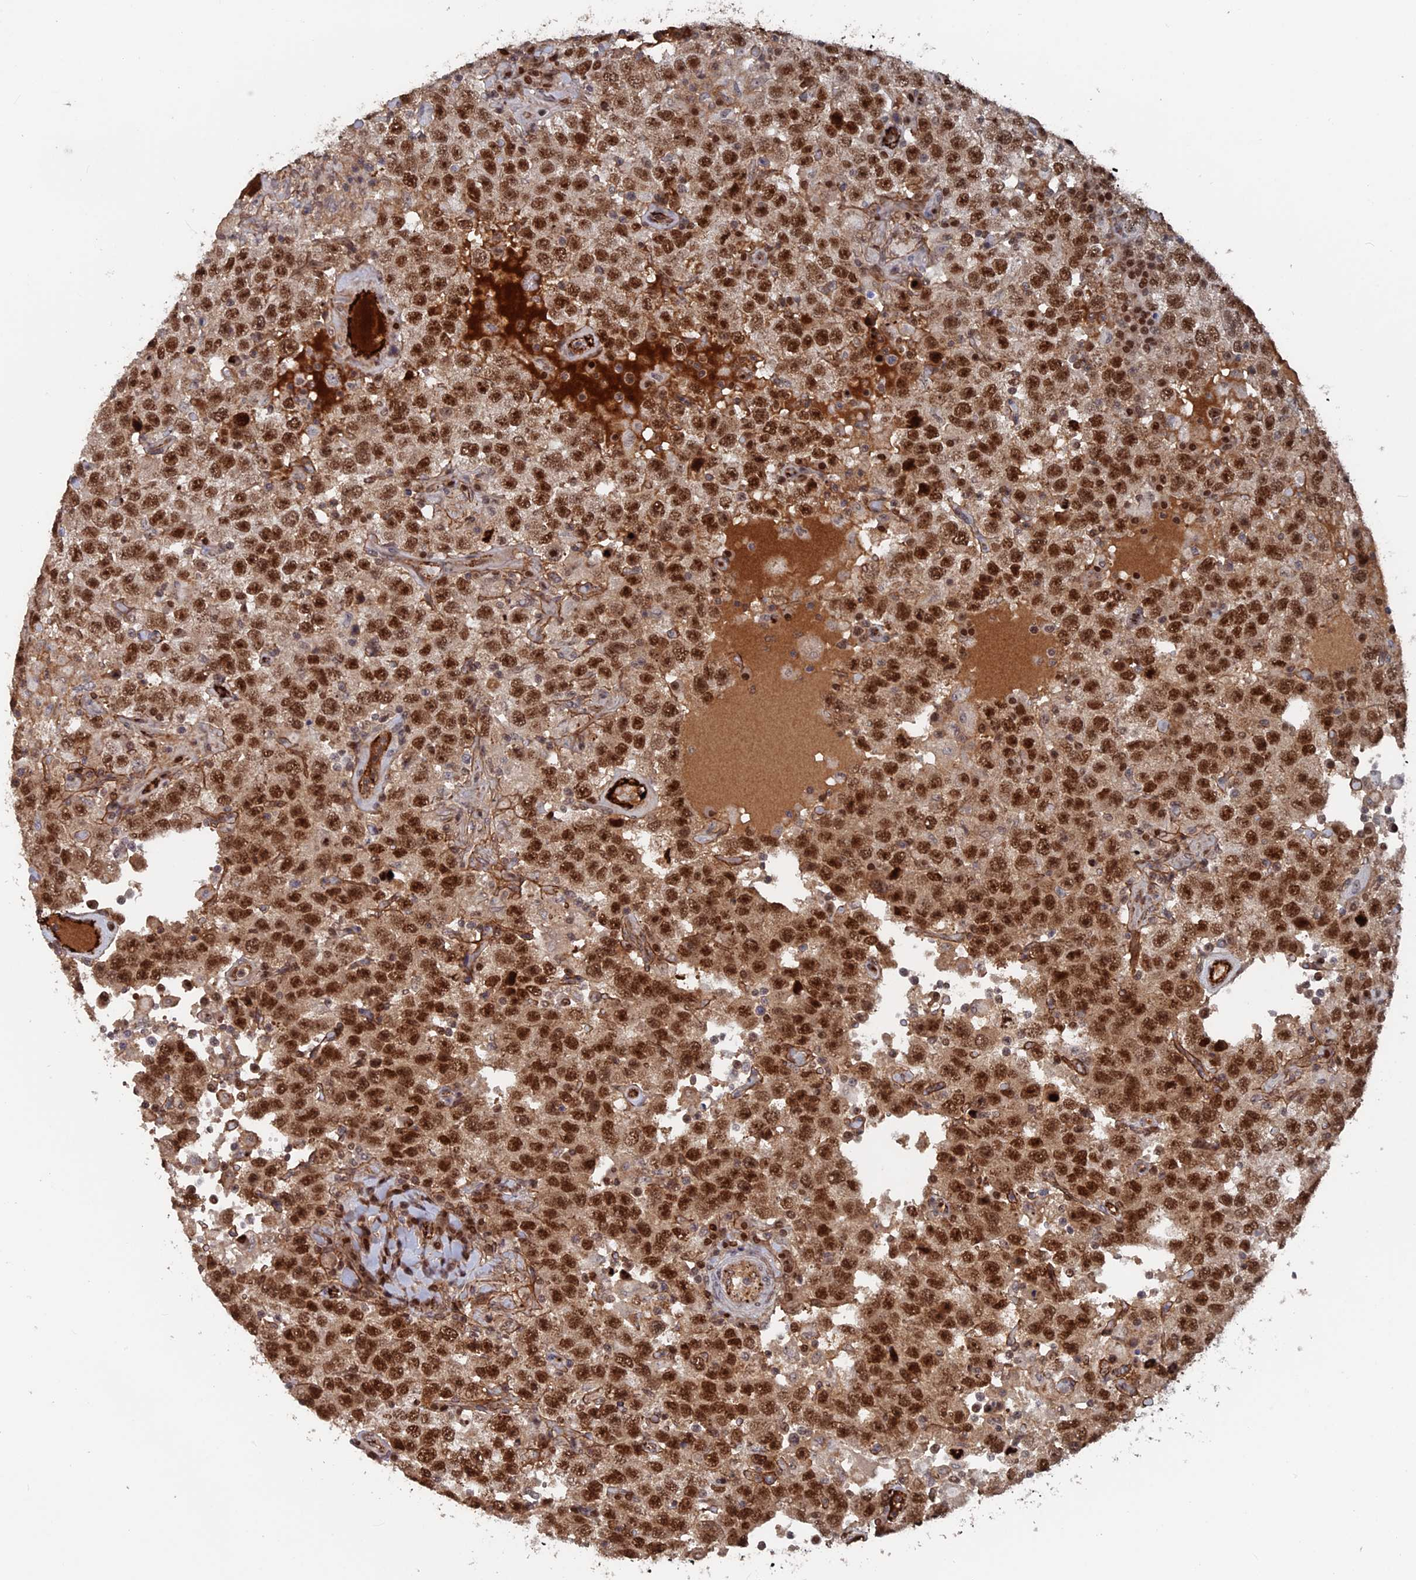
{"staining": {"intensity": "strong", "quantity": ">75%", "location": "nuclear"}, "tissue": "testis cancer", "cell_type": "Tumor cells", "image_type": "cancer", "snomed": [{"axis": "morphology", "description": "Seminoma, NOS"}, {"axis": "topography", "description": "Testis"}], "caption": "The immunohistochemical stain labels strong nuclear staining in tumor cells of testis seminoma tissue. (IHC, brightfield microscopy, high magnification).", "gene": "SH3D21", "patient": {"sex": "male", "age": 41}}